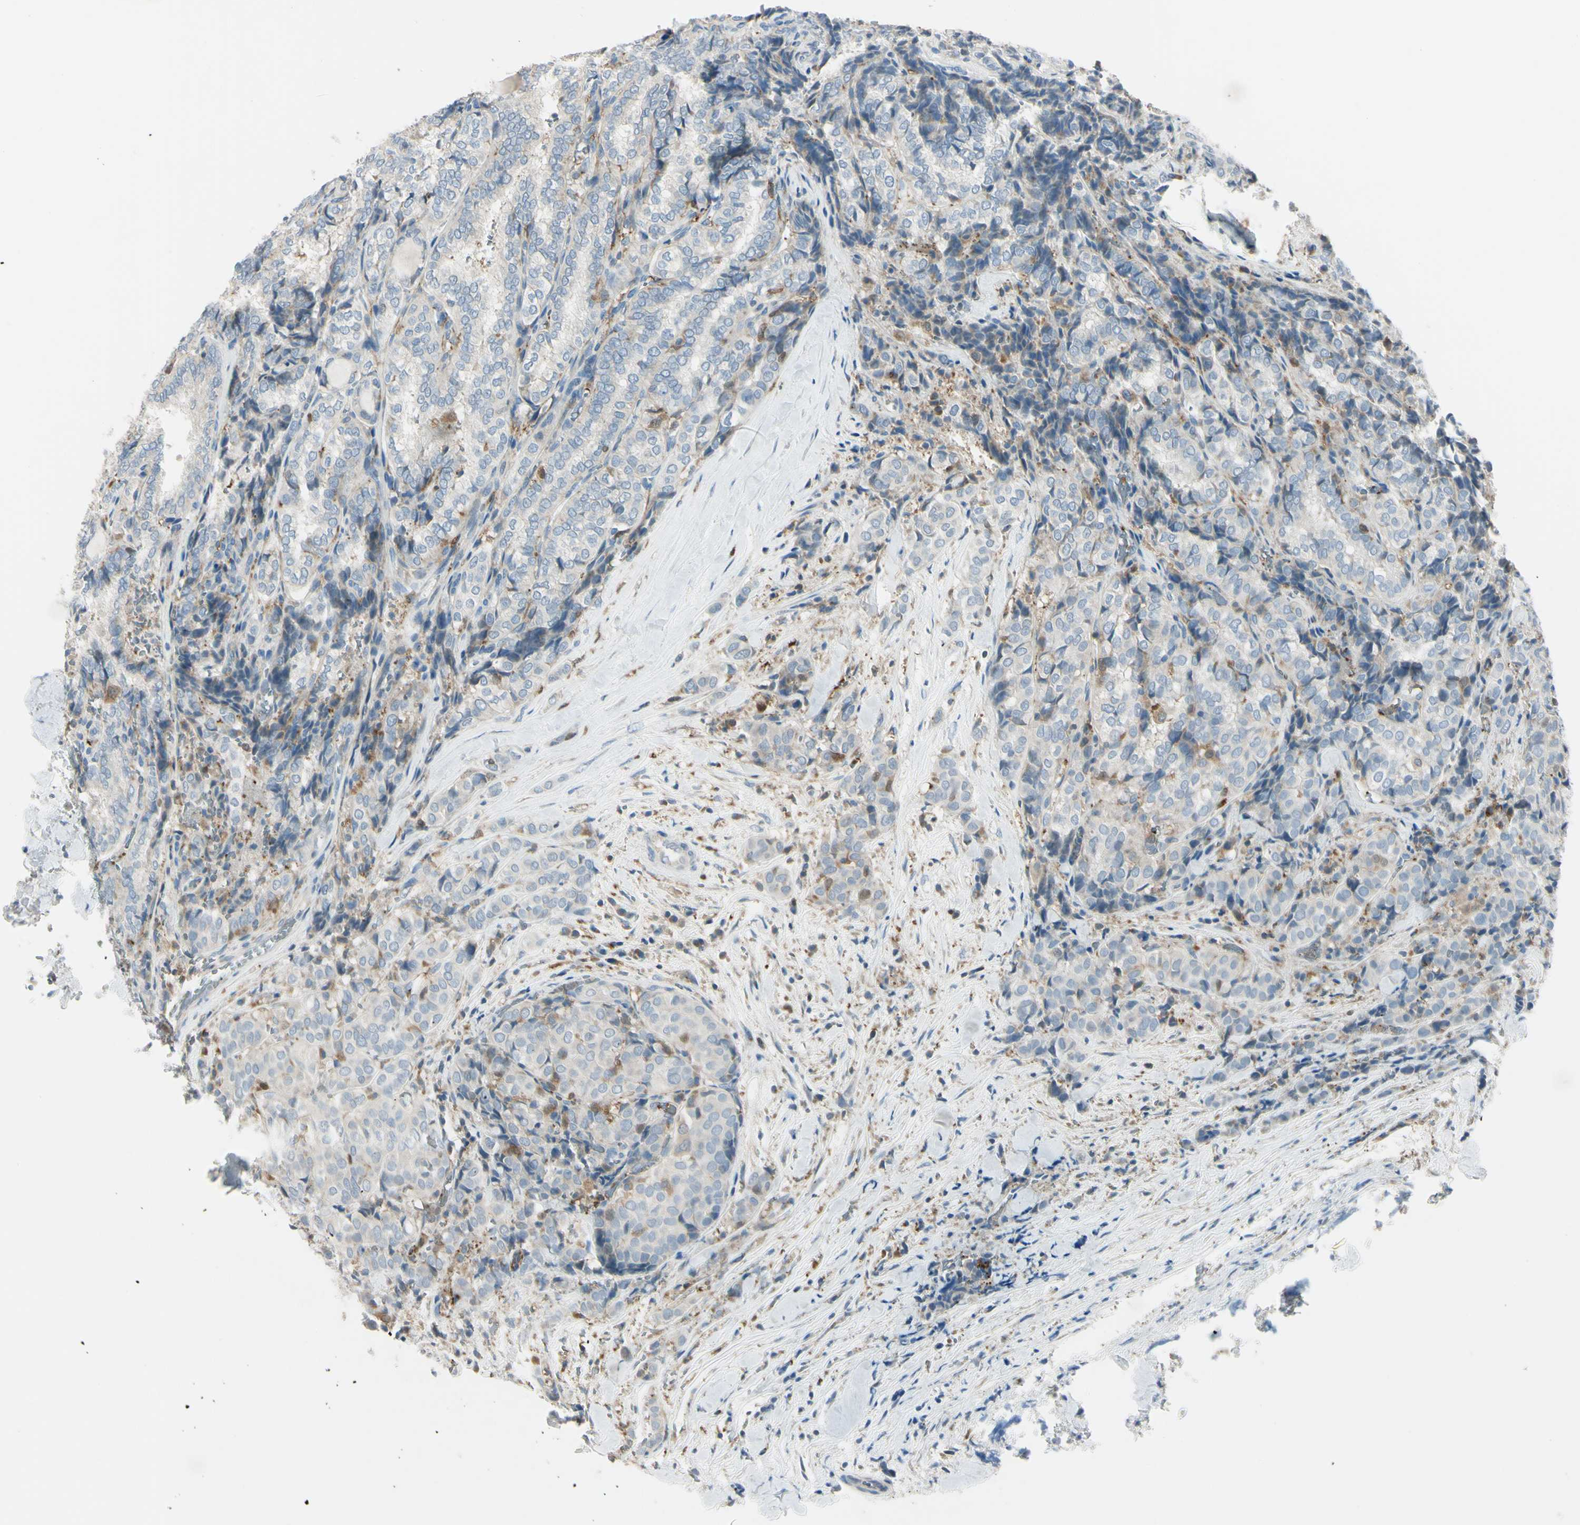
{"staining": {"intensity": "weak", "quantity": ">75%", "location": "cytoplasmic/membranous"}, "tissue": "thyroid cancer", "cell_type": "Tumor cells", "image_type": "cancer", "snomed": [{"axis": "morphology", "description": "Normal tissue, NOS"}, {"axis": "morphology", "description": "Papillary adenocarcinoma, NOS"}, {"axis": "topography", "description": "Thyroid gland"}], "caption": "This micrograph exhibits IHC staining of human thyroid cancer, with low weak cytoplasmic/membranous staining in about >75% of tumor cells.", "gene": "CYRIB", "patient": {"sex": "female", "age": 30}}